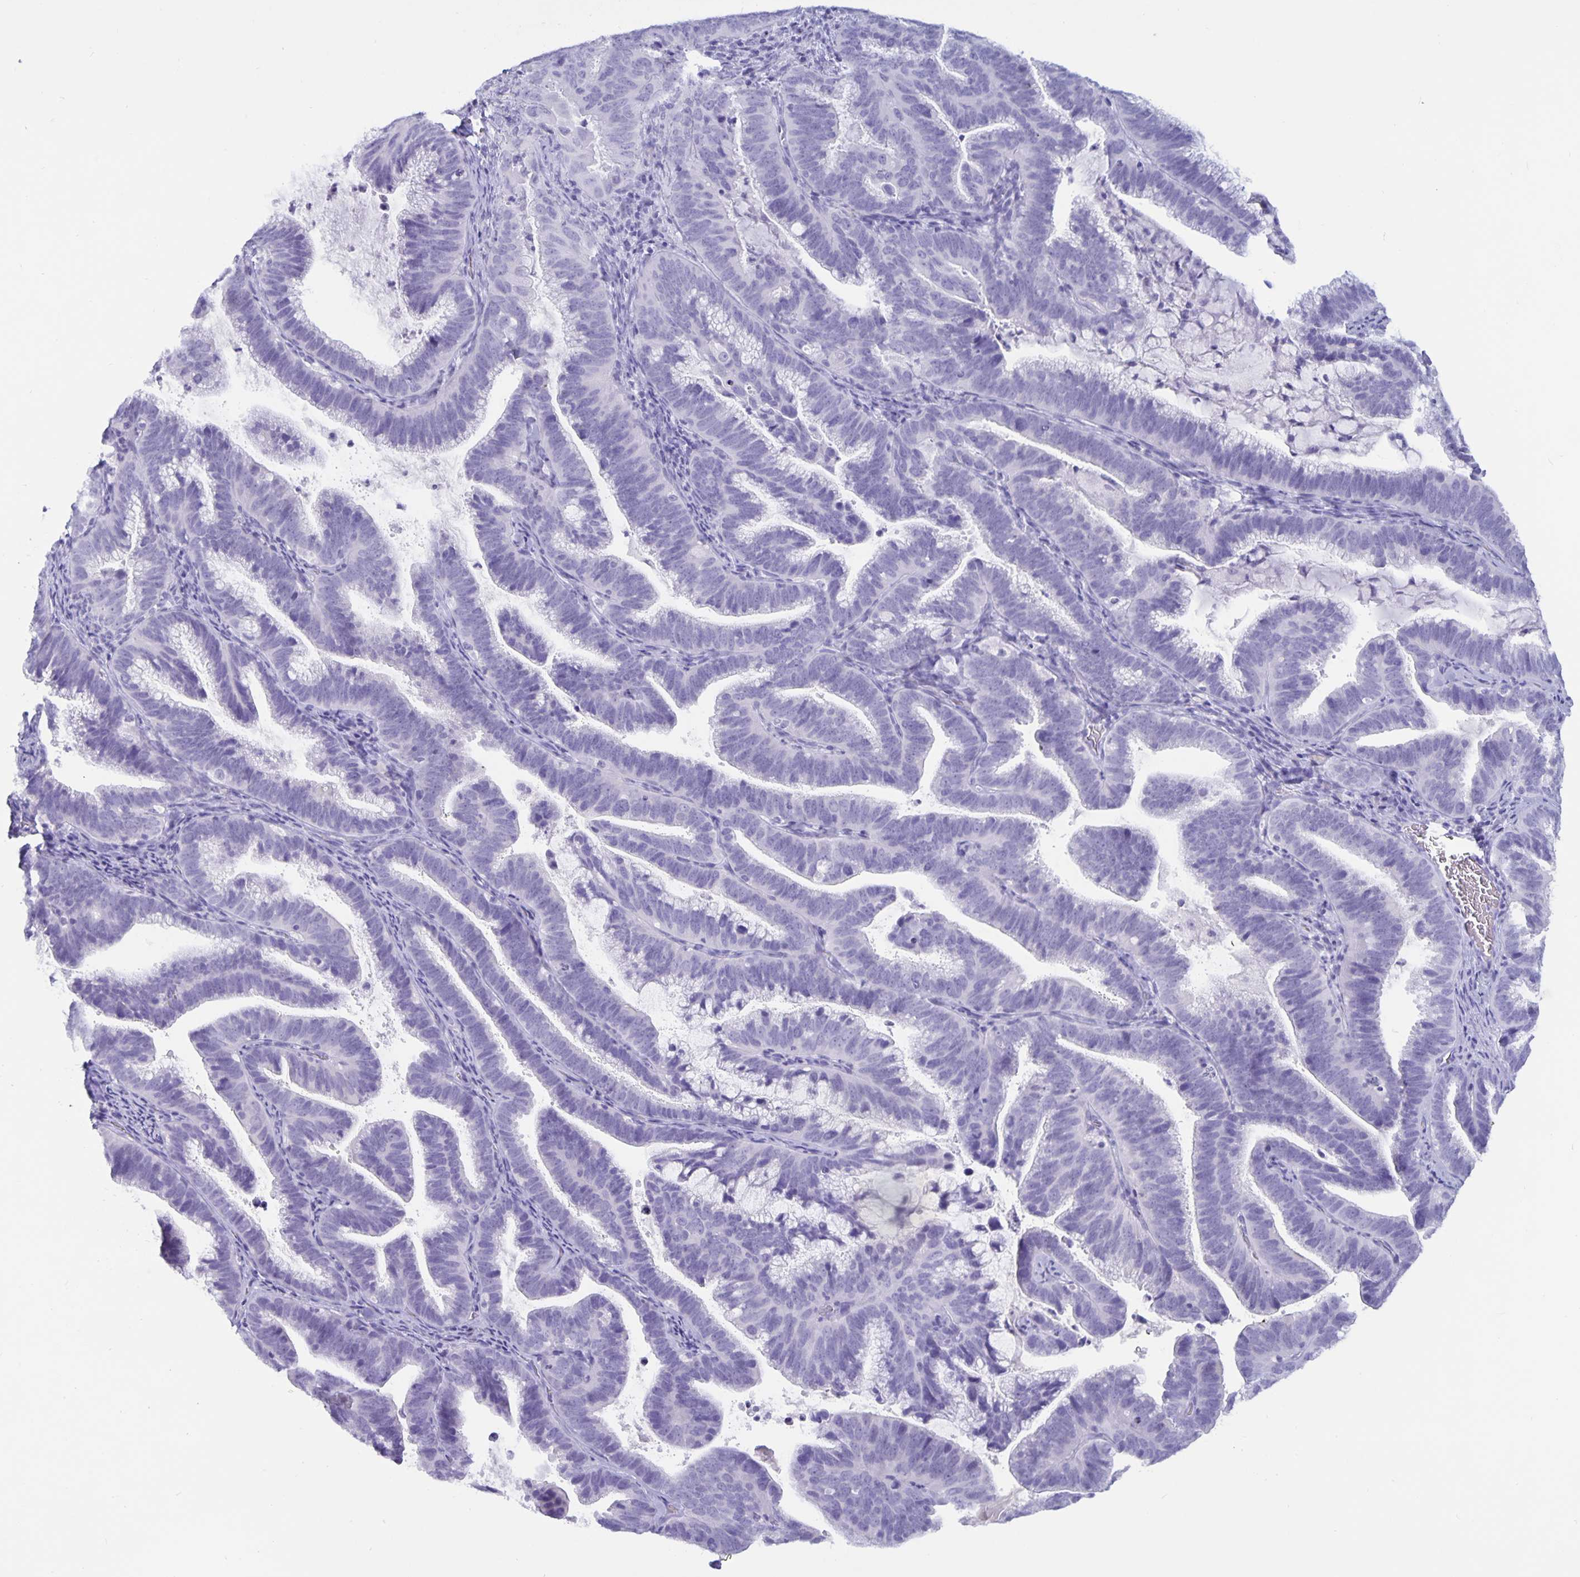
{"staining": {"intensity": "negative", "quantity": "none", "location": "none"}, "tissue": "cervical cancer", "cell_type": "Tumor cells", "image_type": "cancer", "snomed": [{"axis": "morphology", "description": "Adenocarcinoma, NOS"}, {"axis": "topography", "description": "Cervix"}], "caption": "This micrograph is of cervical cancer stained with immunohistochemistry to label a protein in brown with the nuclei are counter-stained blue. There is no positivity in tumor cells.", "gene": "BPIFA3", "patient": {"sex": "female", "age": 61}}